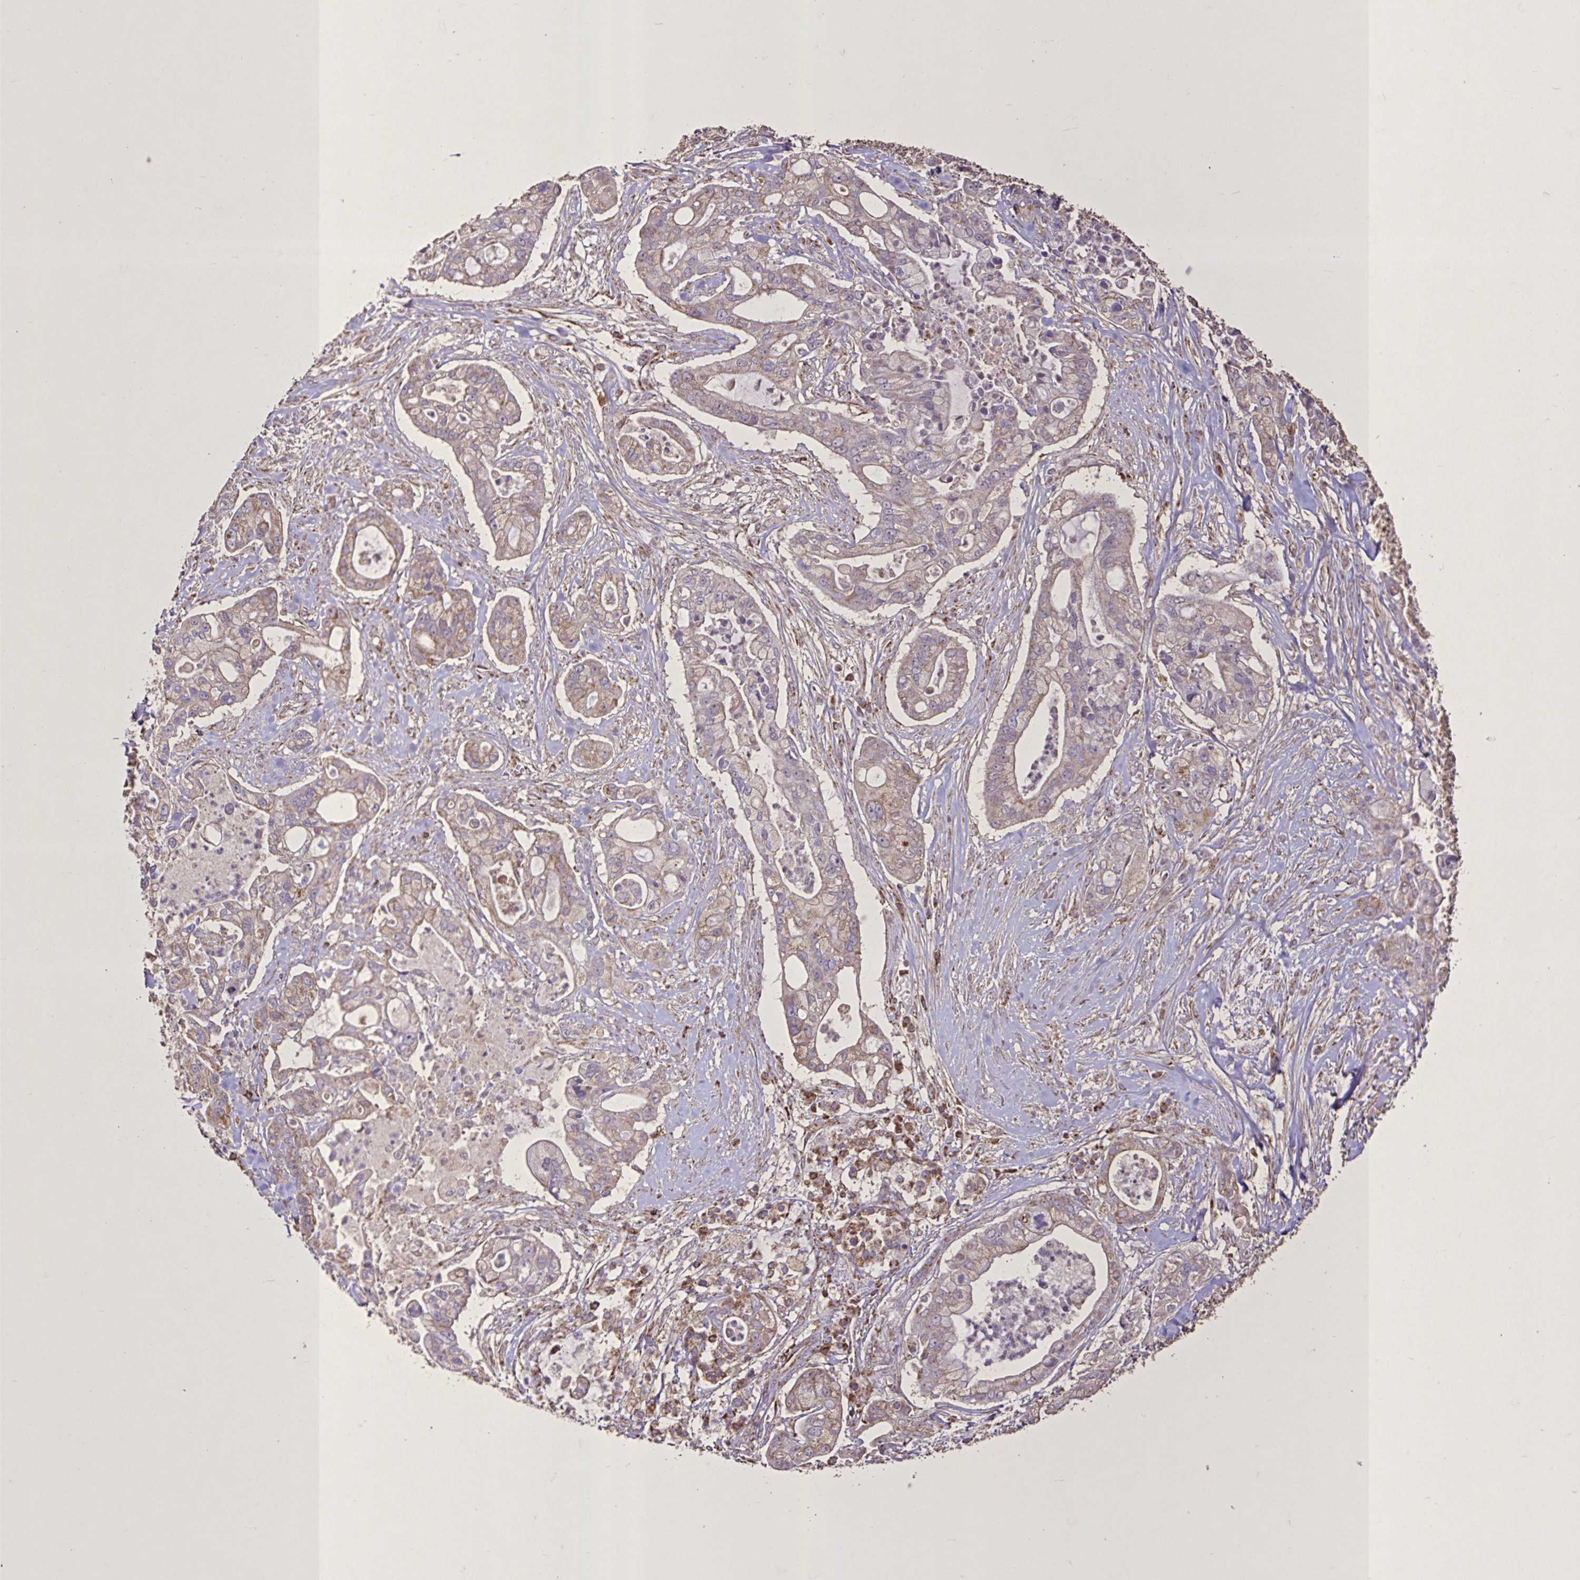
{"staining": {"intensity": "weak", "quantity": "25%-75%", "location": "cytoplasmic/membranous"}, "tissue": "pancreatic cancer", "cell_type": "Tumor cells", "image_type": "cancer", "snomed": [{"axis": "morphology", "description": "Adenocarcinoma, NOS"}, {"axis": "topography", "description": "Pancreas"}], "caption": "Protein staining of pancreatic cancer tissue displays weak cytoplasmic/membranous staining in about 25%-75% of tumor cells. Immunohistochemistry (ihc) stains the protein of interest in brown and the nuclei are stained blue.", "gene": "AGK", "patient": {"sex": "female", "age": 69}}